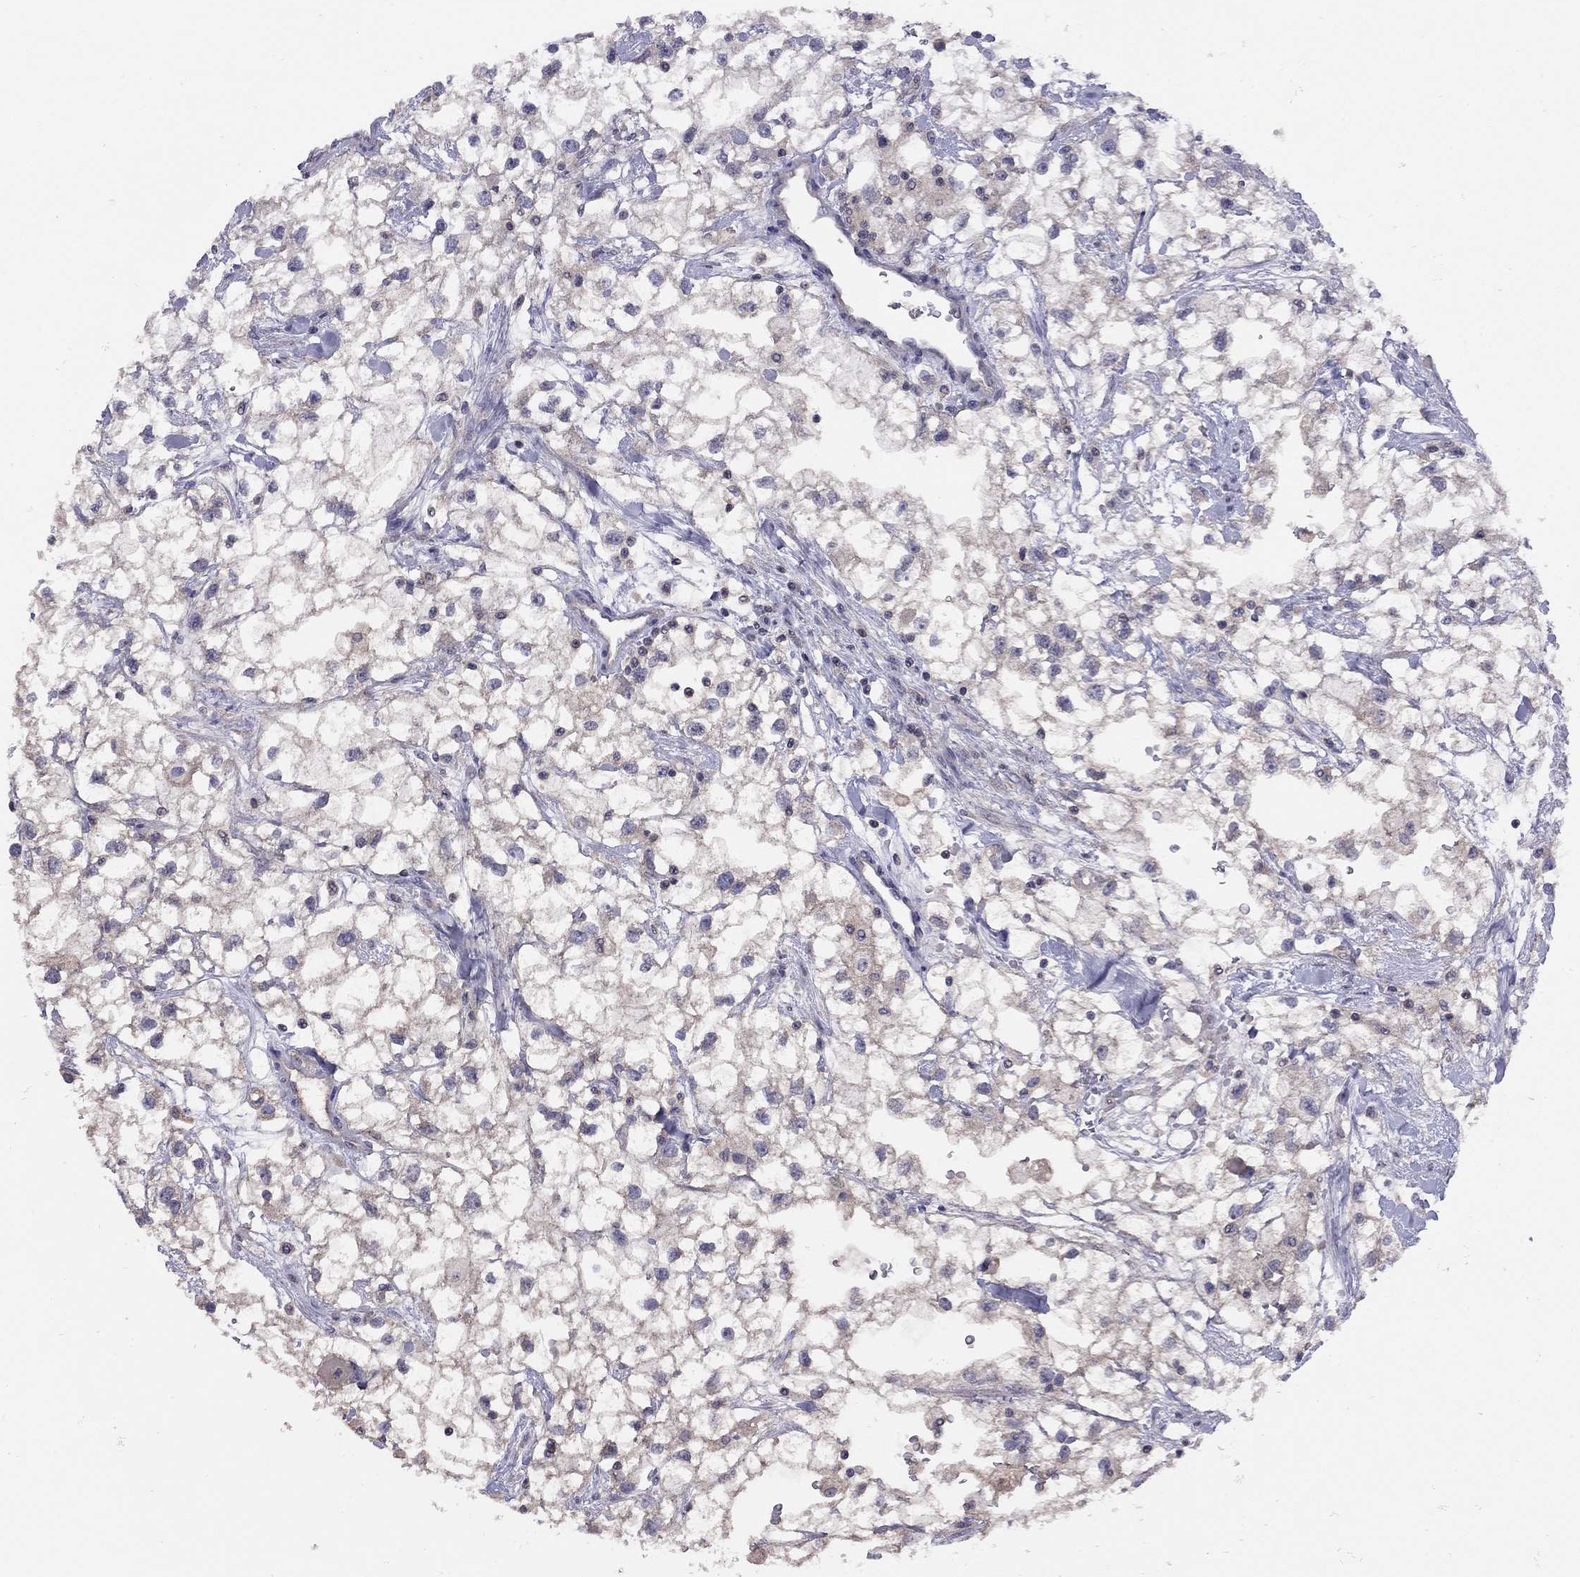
{"staining": {"intensity": "negative", "quantity": "none", "location": "none"}, "tissue": "renal cancer", "cell_type": "Tumor cells", "image_type": "cancer", "snomed": [{"axis": "morphology", "description": "Adenocarcinoma, NOS"}, {"axis": "topography", "description": "Kidney"}], "caption": "IHC histopathology image of neoplastic tissue: renal cancer (adenocarcinoma) stained with DAB shows no significant protein staining in tumor cells.", "gene": "RTP5", "patient": {"sex": "male", "age": 59}}